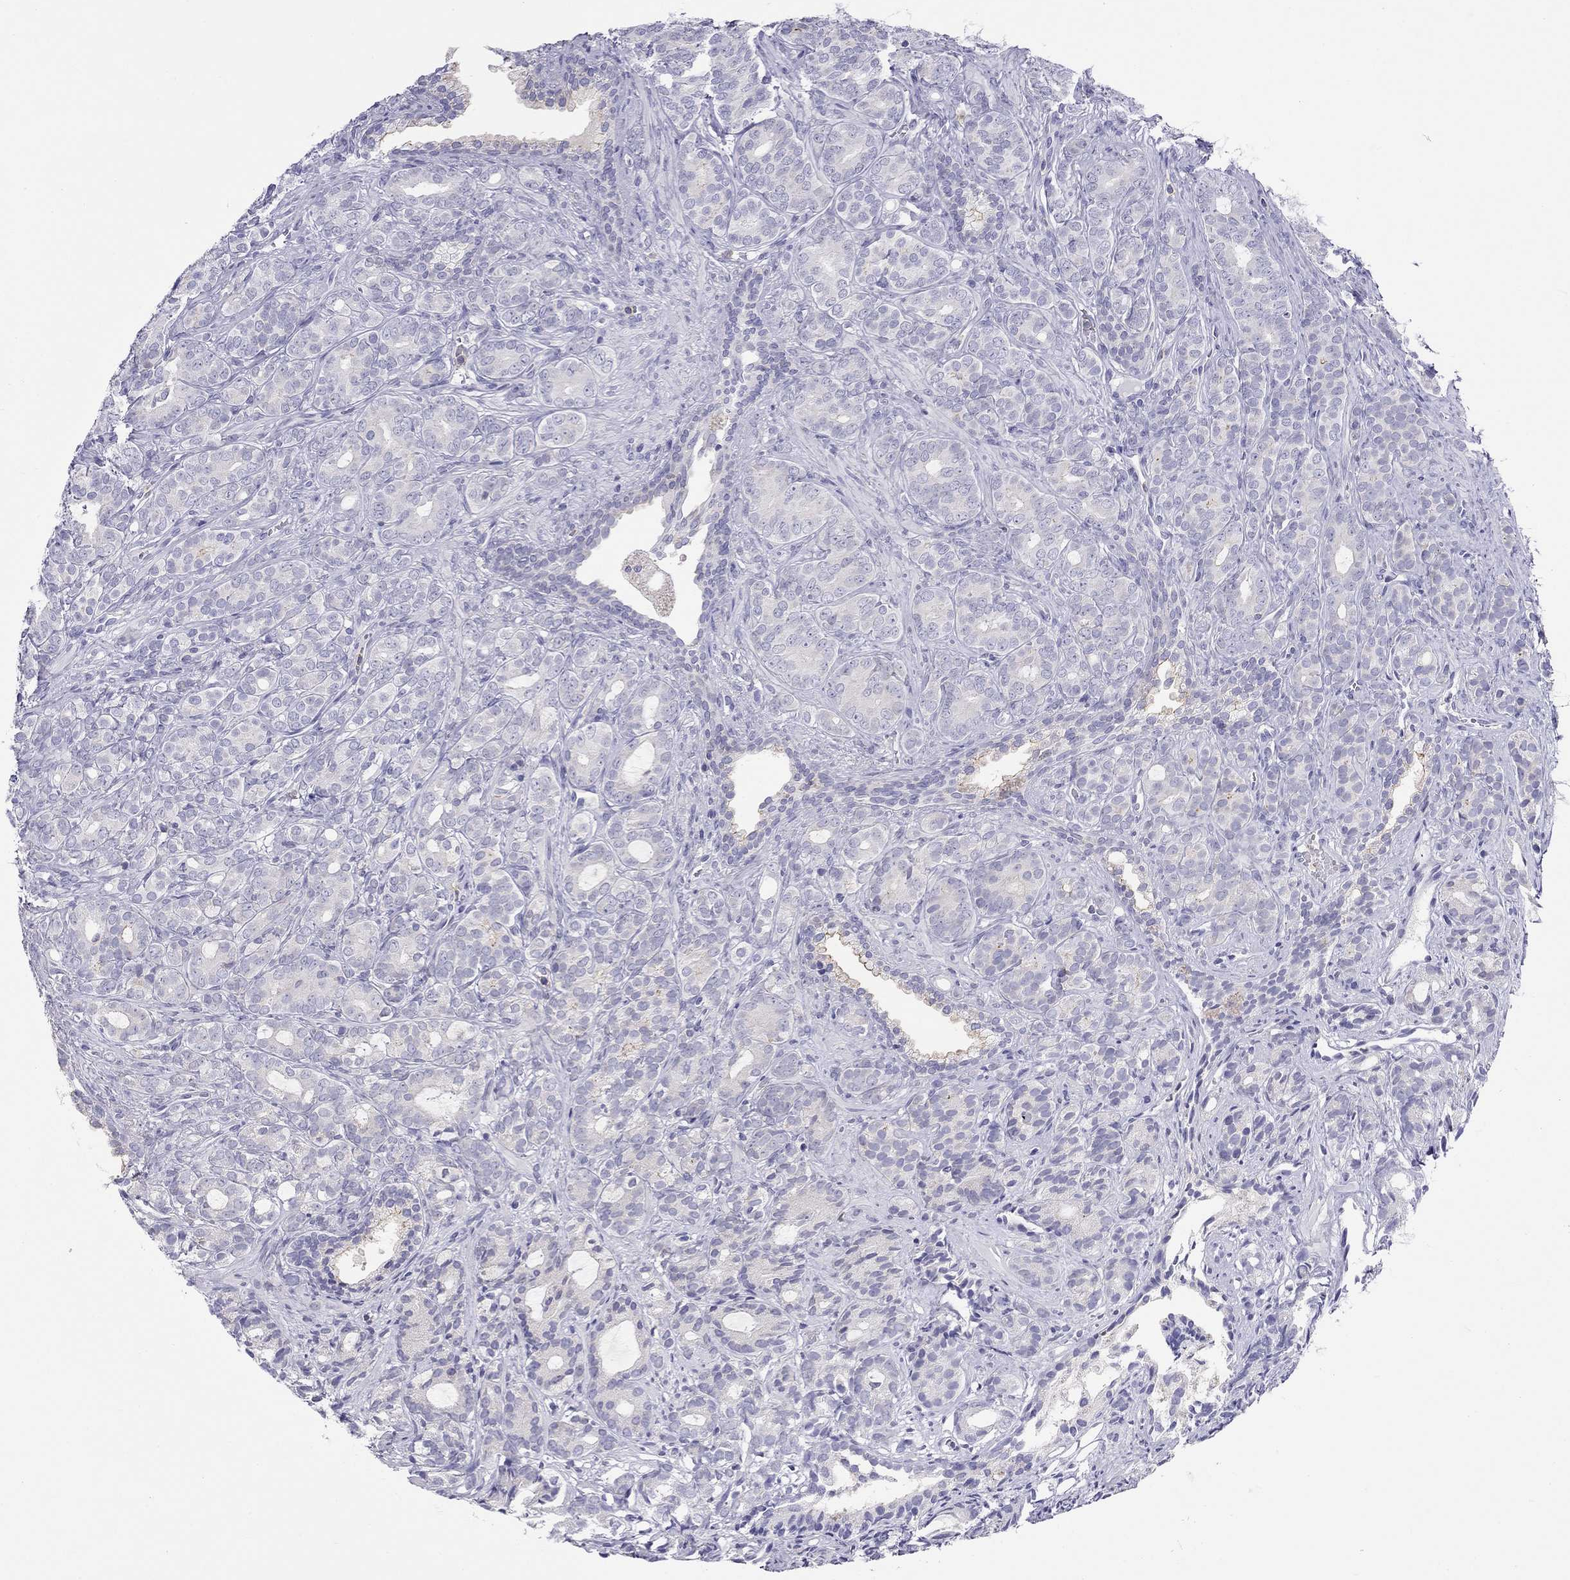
{"staining": {"intensity": "negative", "quantity": "none", "location": "none"}, "tissue": "prostate cancer", "cell_type": "Tumor cells", "image_type": "cancer", "snomed": [{"axis": "morphology", "description": "Adenocarcinoma, High grade"}, {"axis": "topography", "description": "Prostate"}], "caption": "The image shows no staining of tumor cells in high-grade adenocarcinoma (prostate).", "gene": "SLC46A2", "patient": {"sex": "male", "age": 84}}